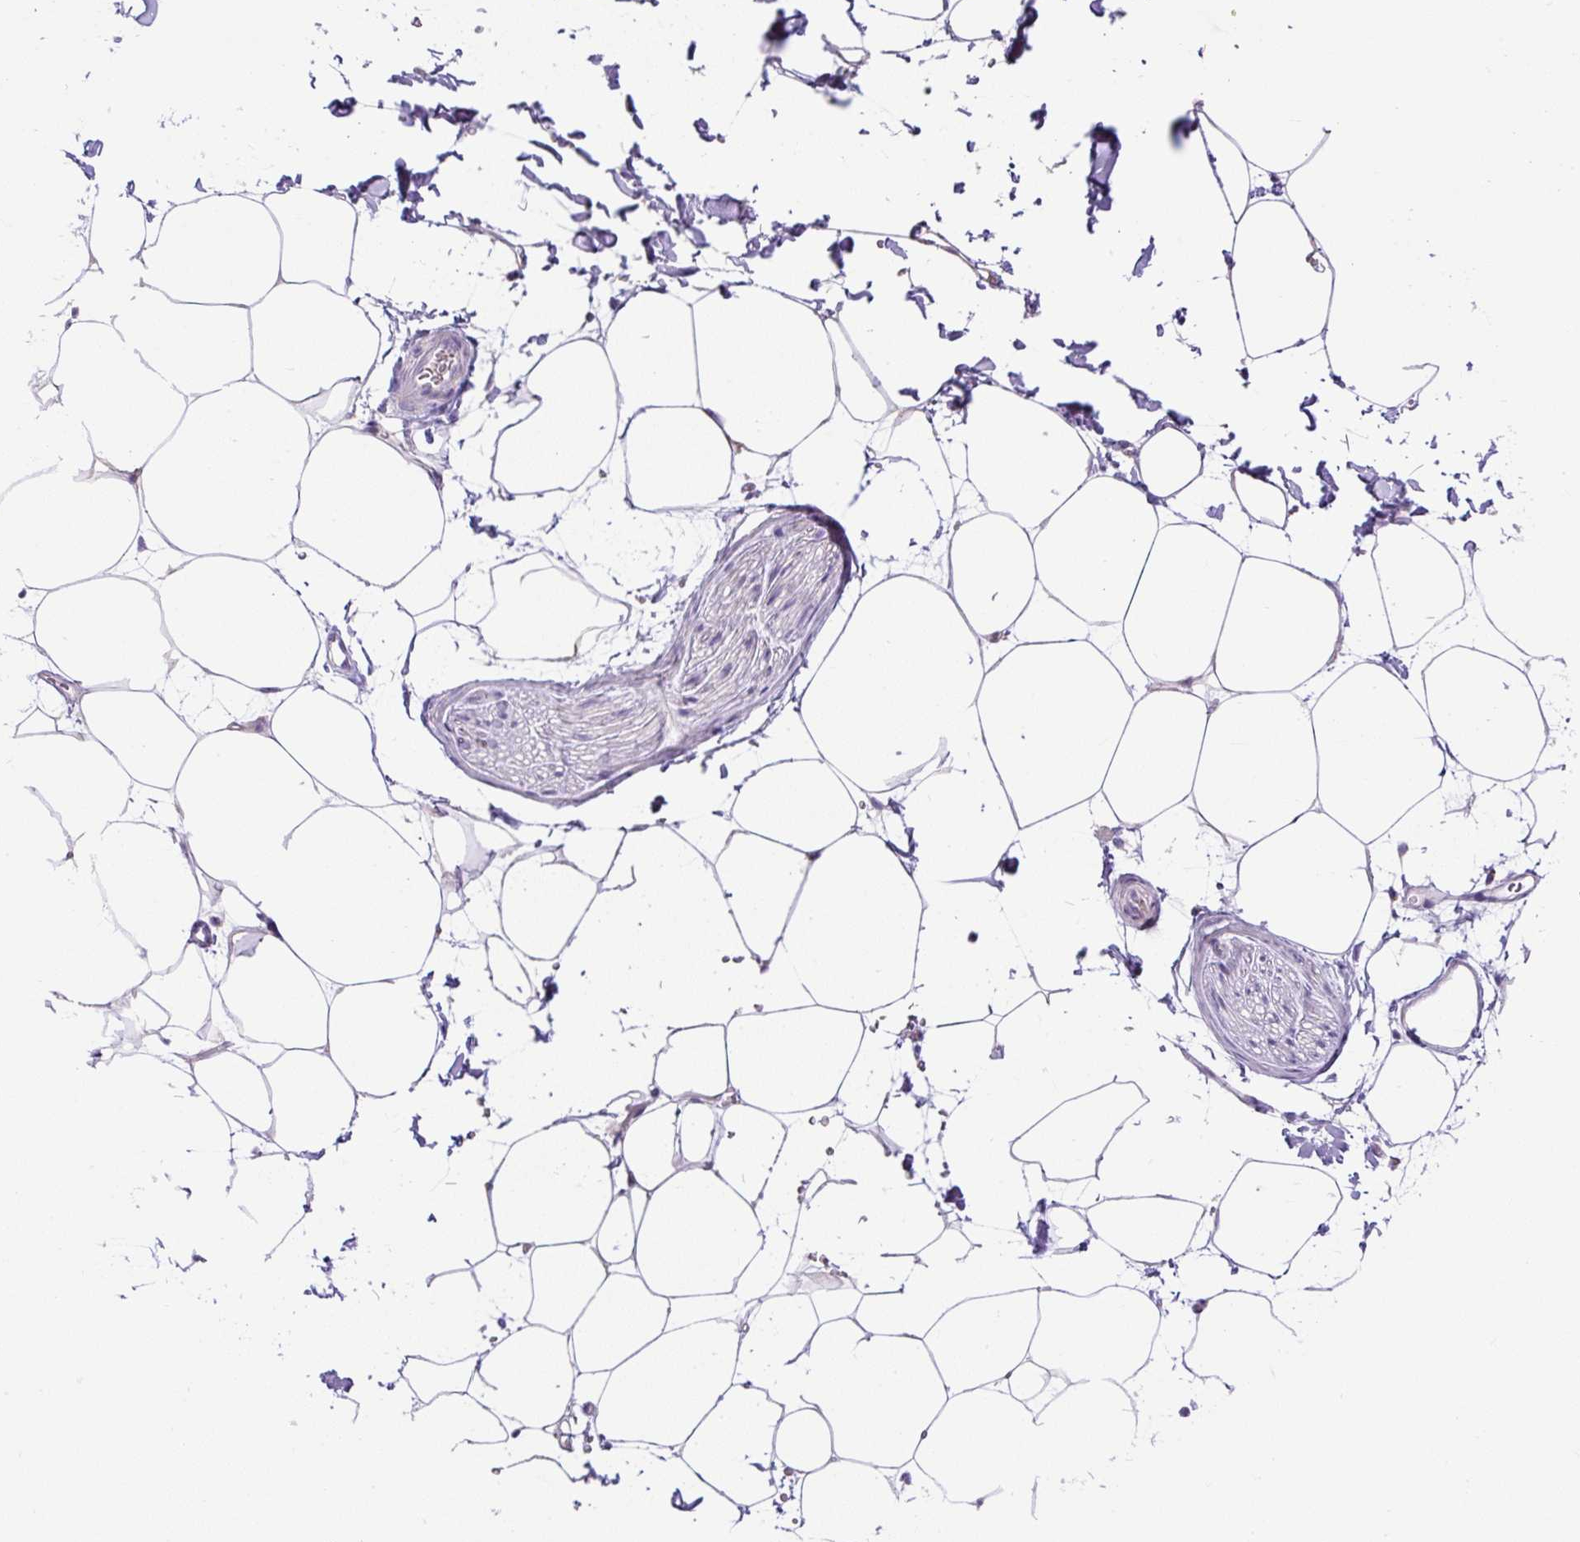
{"staining": {"intensity": "negative", "quantity": "none", "location": "none"}, "tissue": "adipose tissue", "cell_type": "Adipocytes", "image_type": "normal", "snomed": [{"axis": "morphology", "description": "Normal tissue, NOS"}, {"axis": "topography", "description": "Adipose tissue"}, {"axis": "topography", "description": "Vascular tissue"}, {"axis": "topography", "description": "Rectum"}, {"axis": "topography", "description": "Peripheral nerve tissue"}], "caption": "High power microscopy micrograph of an immunohistochemistry photomicrograph of unremarkable adipose tissue, revealing no significant staining in adipocytes.", "gene": "ZNF596", "patient": {"sex": "female", "age": 69}}